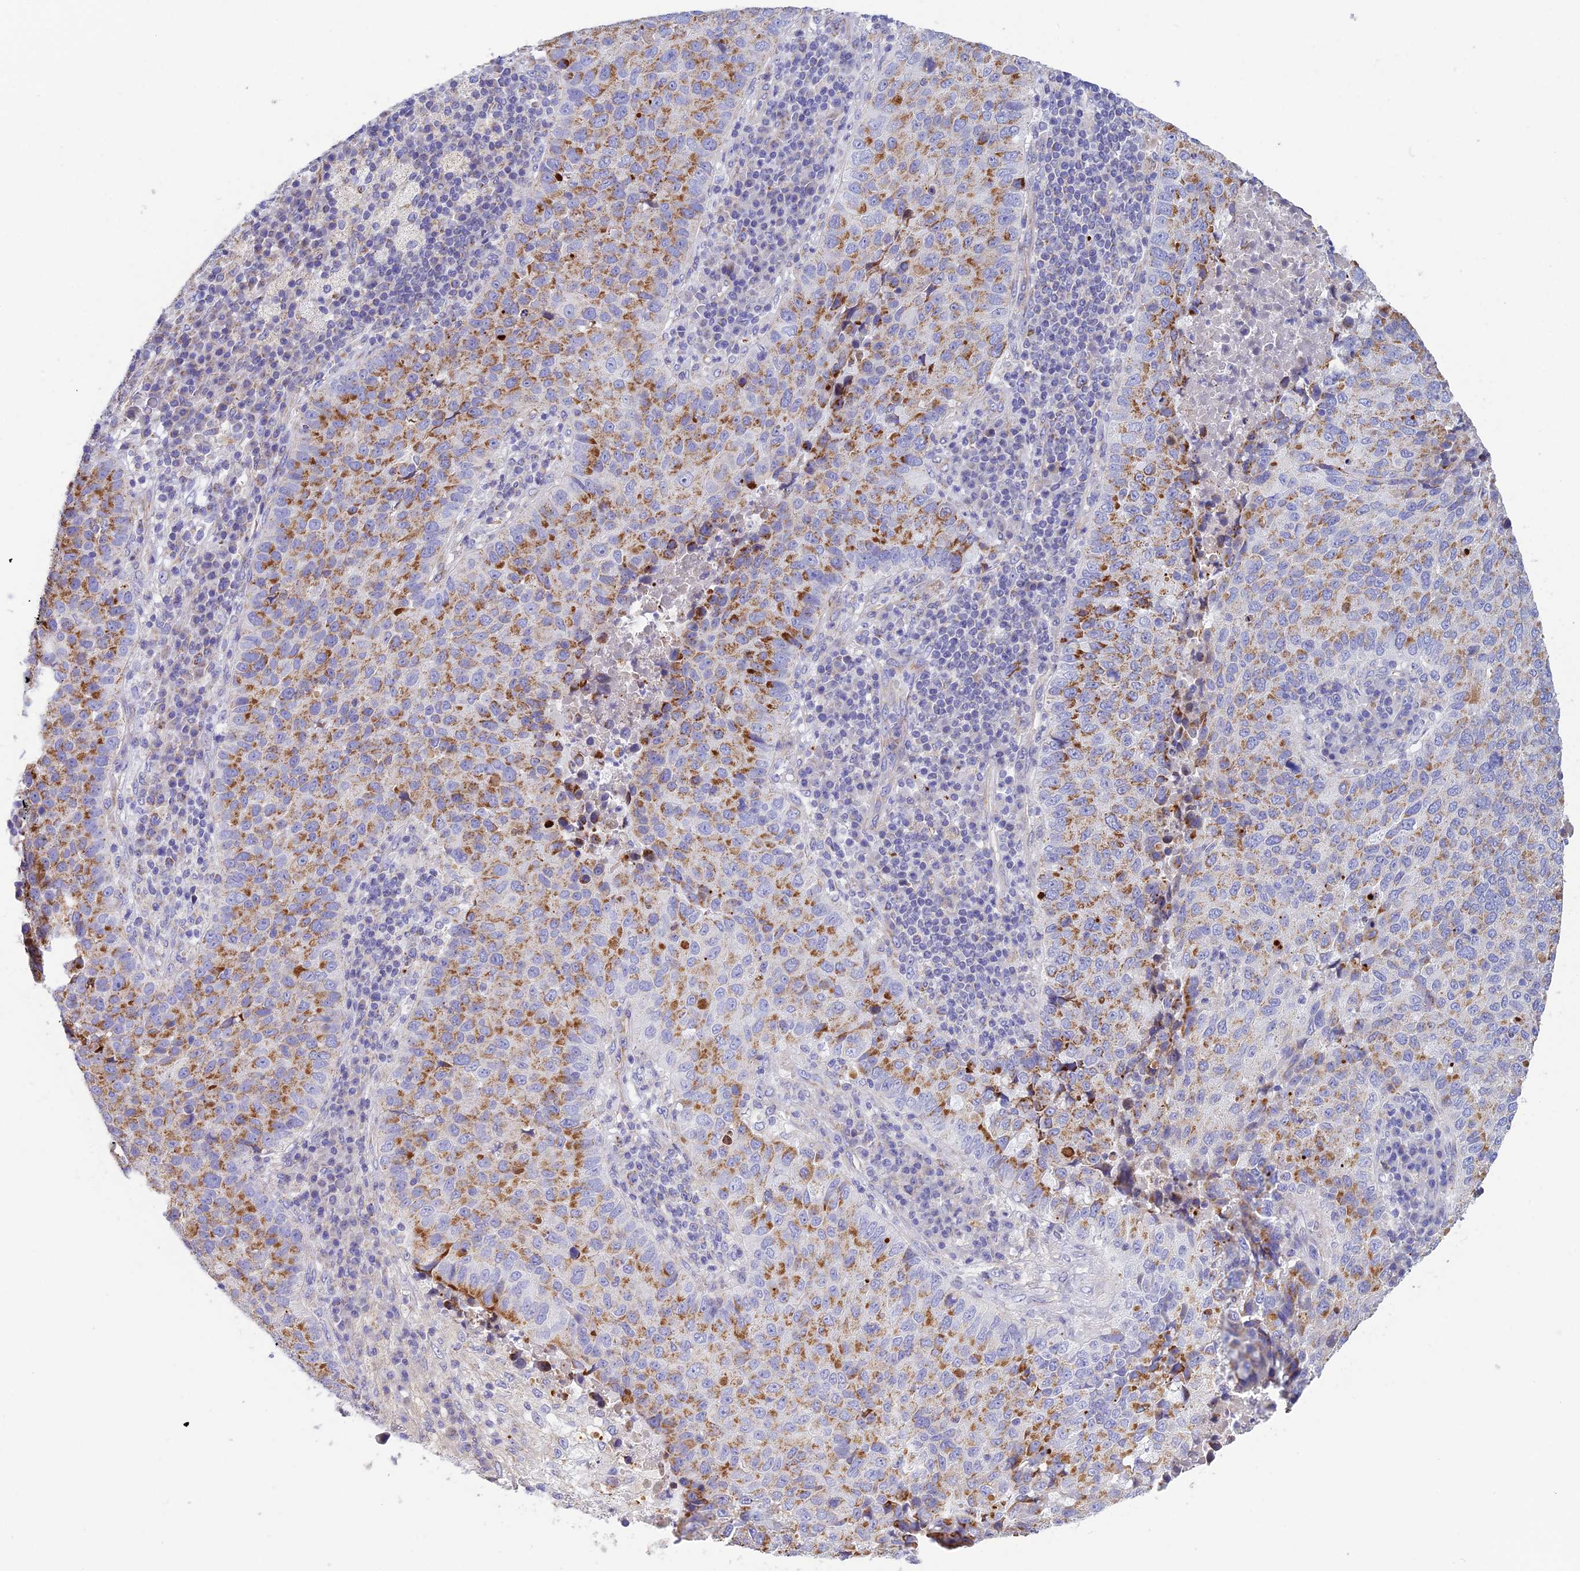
{"staining": {"intensity": "moderate", "quantity": ">75%", "location": "cytoplasmic/membranous"}, "tissue": "lung cancer", "cell_type": "Tumor cells", "image_type": "cancer", "snomed": [{"axis": "morphology", "description": "Squamous cell carcinoma, NOS"}, {"axis": "topography", "description": "Lung"}], "caption": "Human lung squamous cell carcinoma stained with a protein marker exhibits moderate staining in tumor cells.", "gene": "CSPG4", "patient": {"sex": "male", "age": 73}}